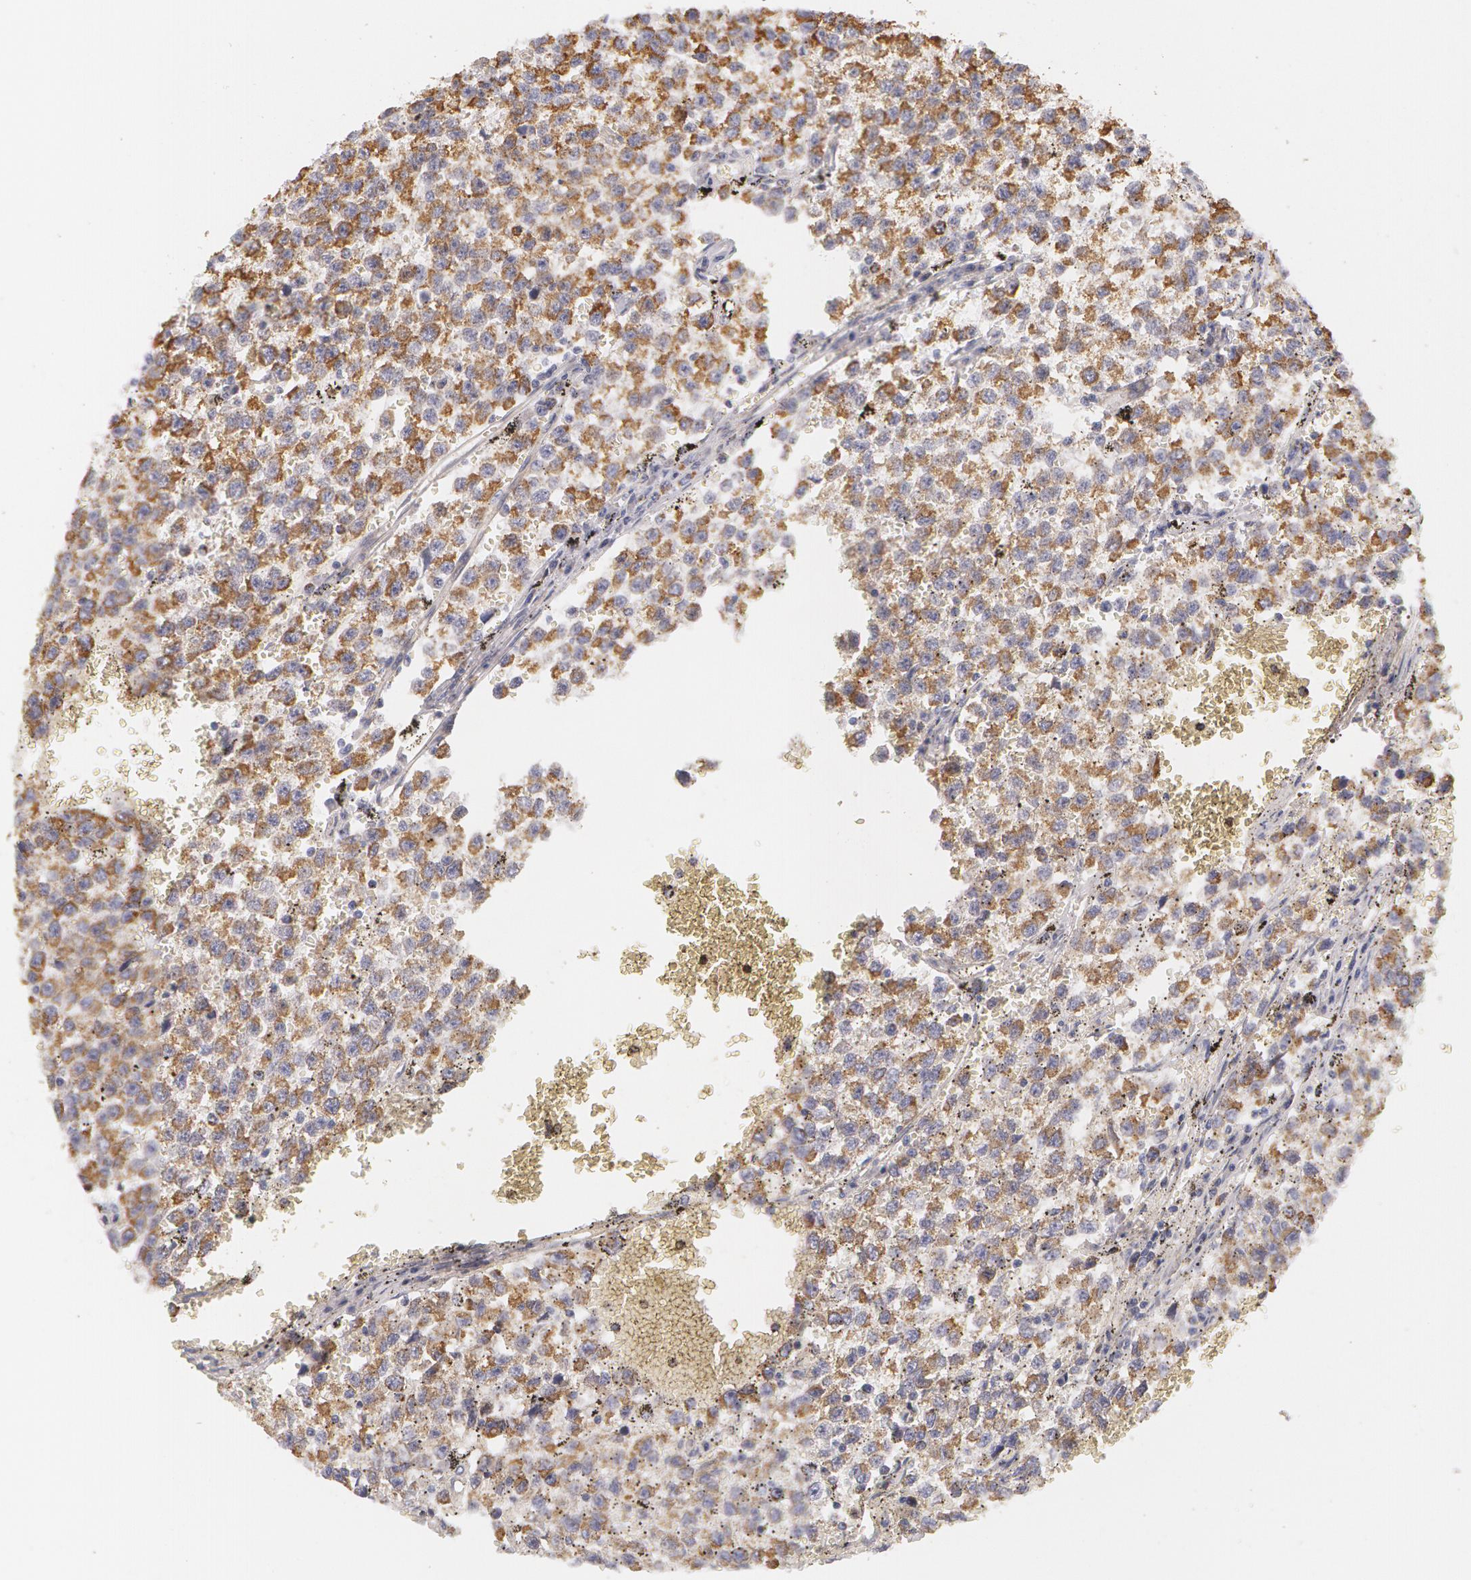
{"staining": {"intensity": "moderate", "quantity": ">75%", "location": "cytoplasmic/membranous"}, "tissue": "testis cancer", "cell_type": "Tumor cells", "image_type": "cancer", "snomed": [{"axis": "morphology", "description": "Seminoma, NOS"}, {"axis": "topography", "description": "Testis"}], "caption": "Seminoma (testis) stained with a brown dye reveals moderate cytoplasmic/membranous positive staining in about >75% of tumor cells.", "gene": "KRT18", "patient": {"sex": "male", "age": 35}}